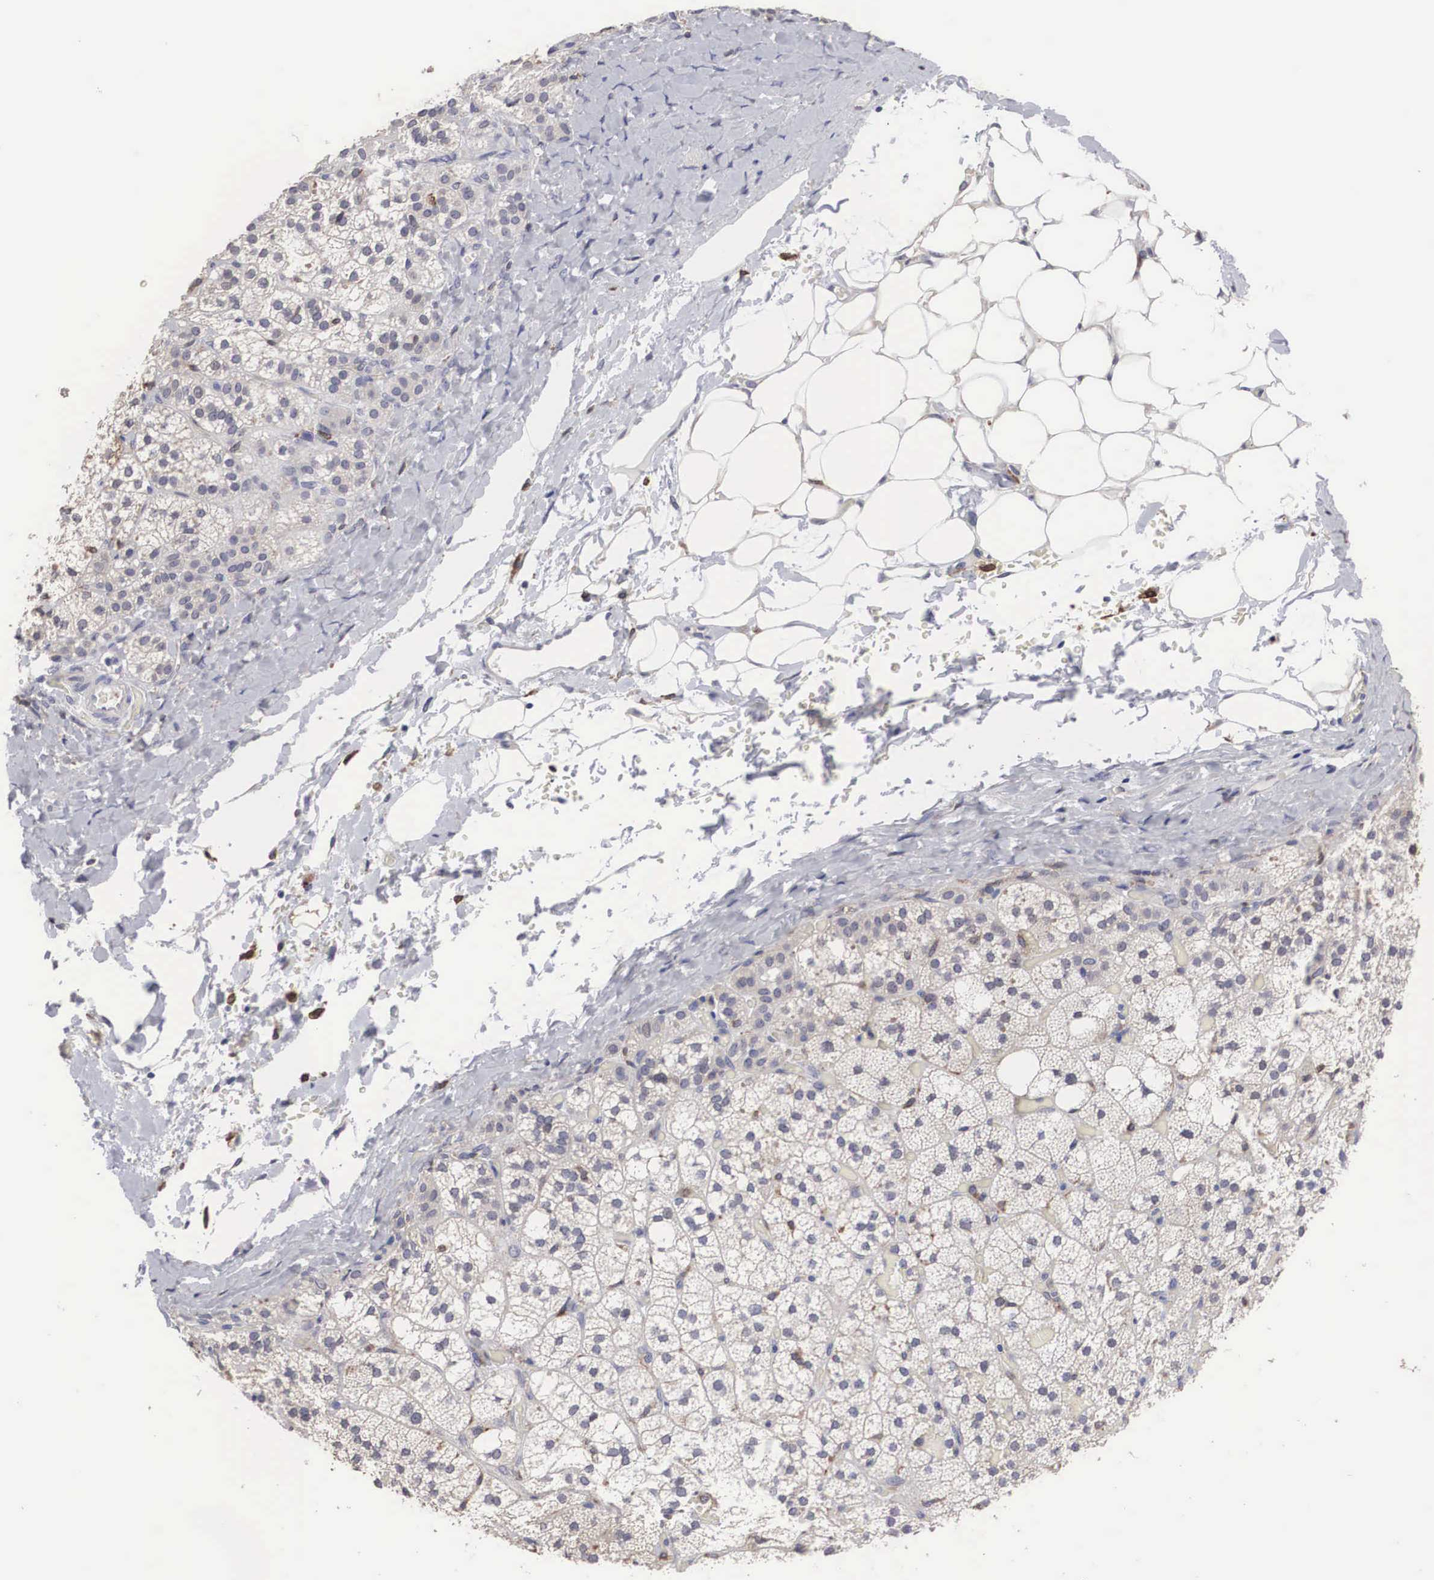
{"staining": {"intensity": "weak", "quantity": ">75%", "location": "cytoplasmic/membranous"}, "tissue": "adrenal gland", "cell_type": "Glandular cells", "image_type": "normal", "snomed": [{"axis": "morphology", "description": "Normal tissue, NOS"}, {"axis": "topography", "description": "Adrenal gland"}], "caption": "Glandular cells exhibit low levels of weak cytoplasmic/membranous positivity in about >75% of cells in benign adrenal gland. The staining was performed using DAB (3,3'-diaminobenzidine), with brown indicating positive protein expression. Nuclei are stained blue with hematoxylin.", "gene": "HMOX1", "patient": {"sex": "male", "age": 53}}